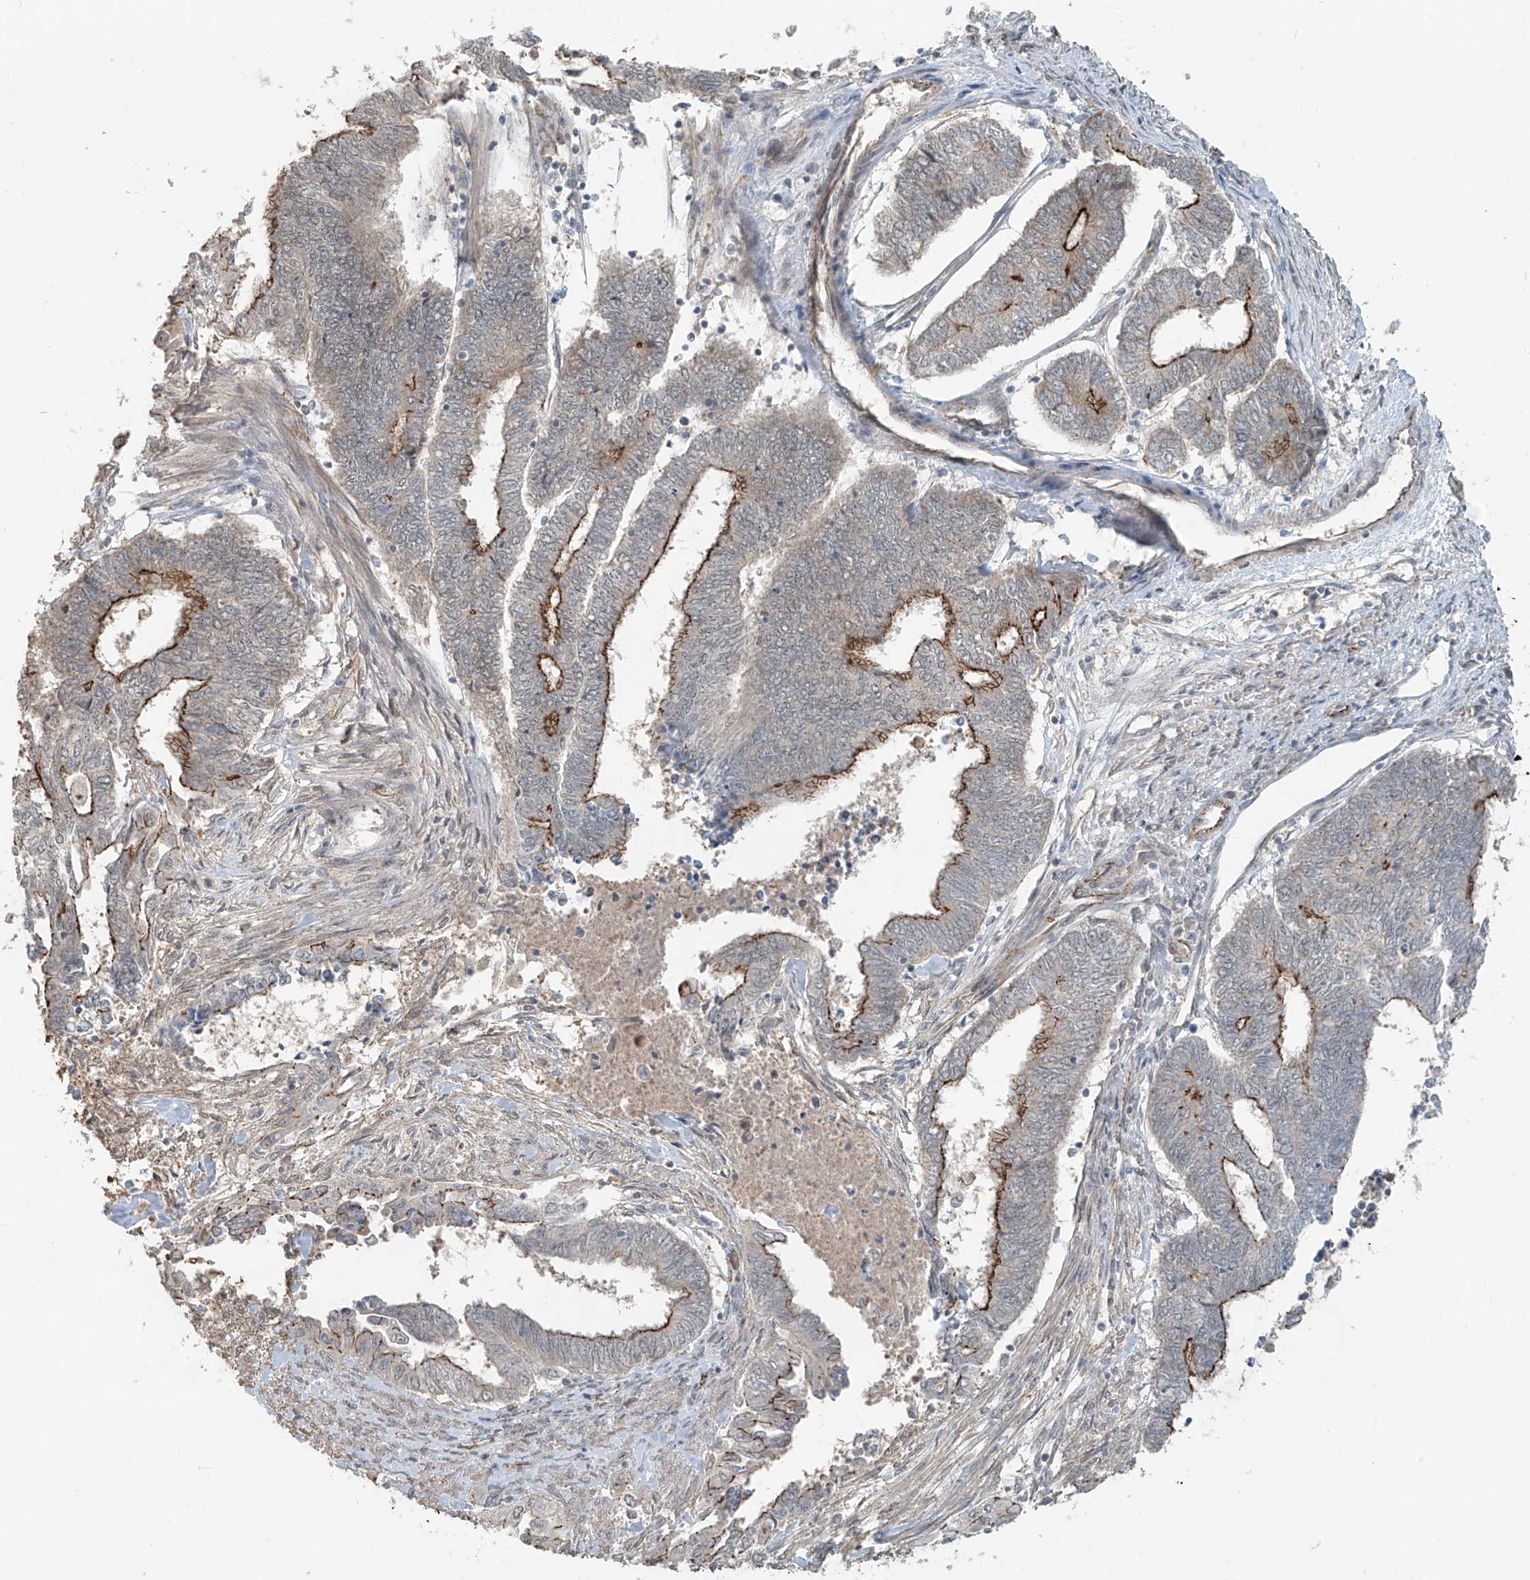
{"staining": {"intensity": "moderate", "quantity": "25%-75%", "location": "cytoplasmic/membranous"}, "tissue": "endometrial cancer", "cell_type": "Tumor cells", "image_type": "cancer", "snomed": [{"axis": "morphology", "description": "Adenocarcinoma, NOS"}, {"axis": "topography", "description": "Uterus"}, {"axis": "topography", "description": "Endometrium"}], "caption": "Brown immunohistochemical staining in endometrial cancer (adenocarcinoma) displays moderate cytoplasmic/membranous positivity in approximately 25%-75% of tumor cells.", "gene": "ZNF16", "patient": {"sex": "female", "age": 70}}